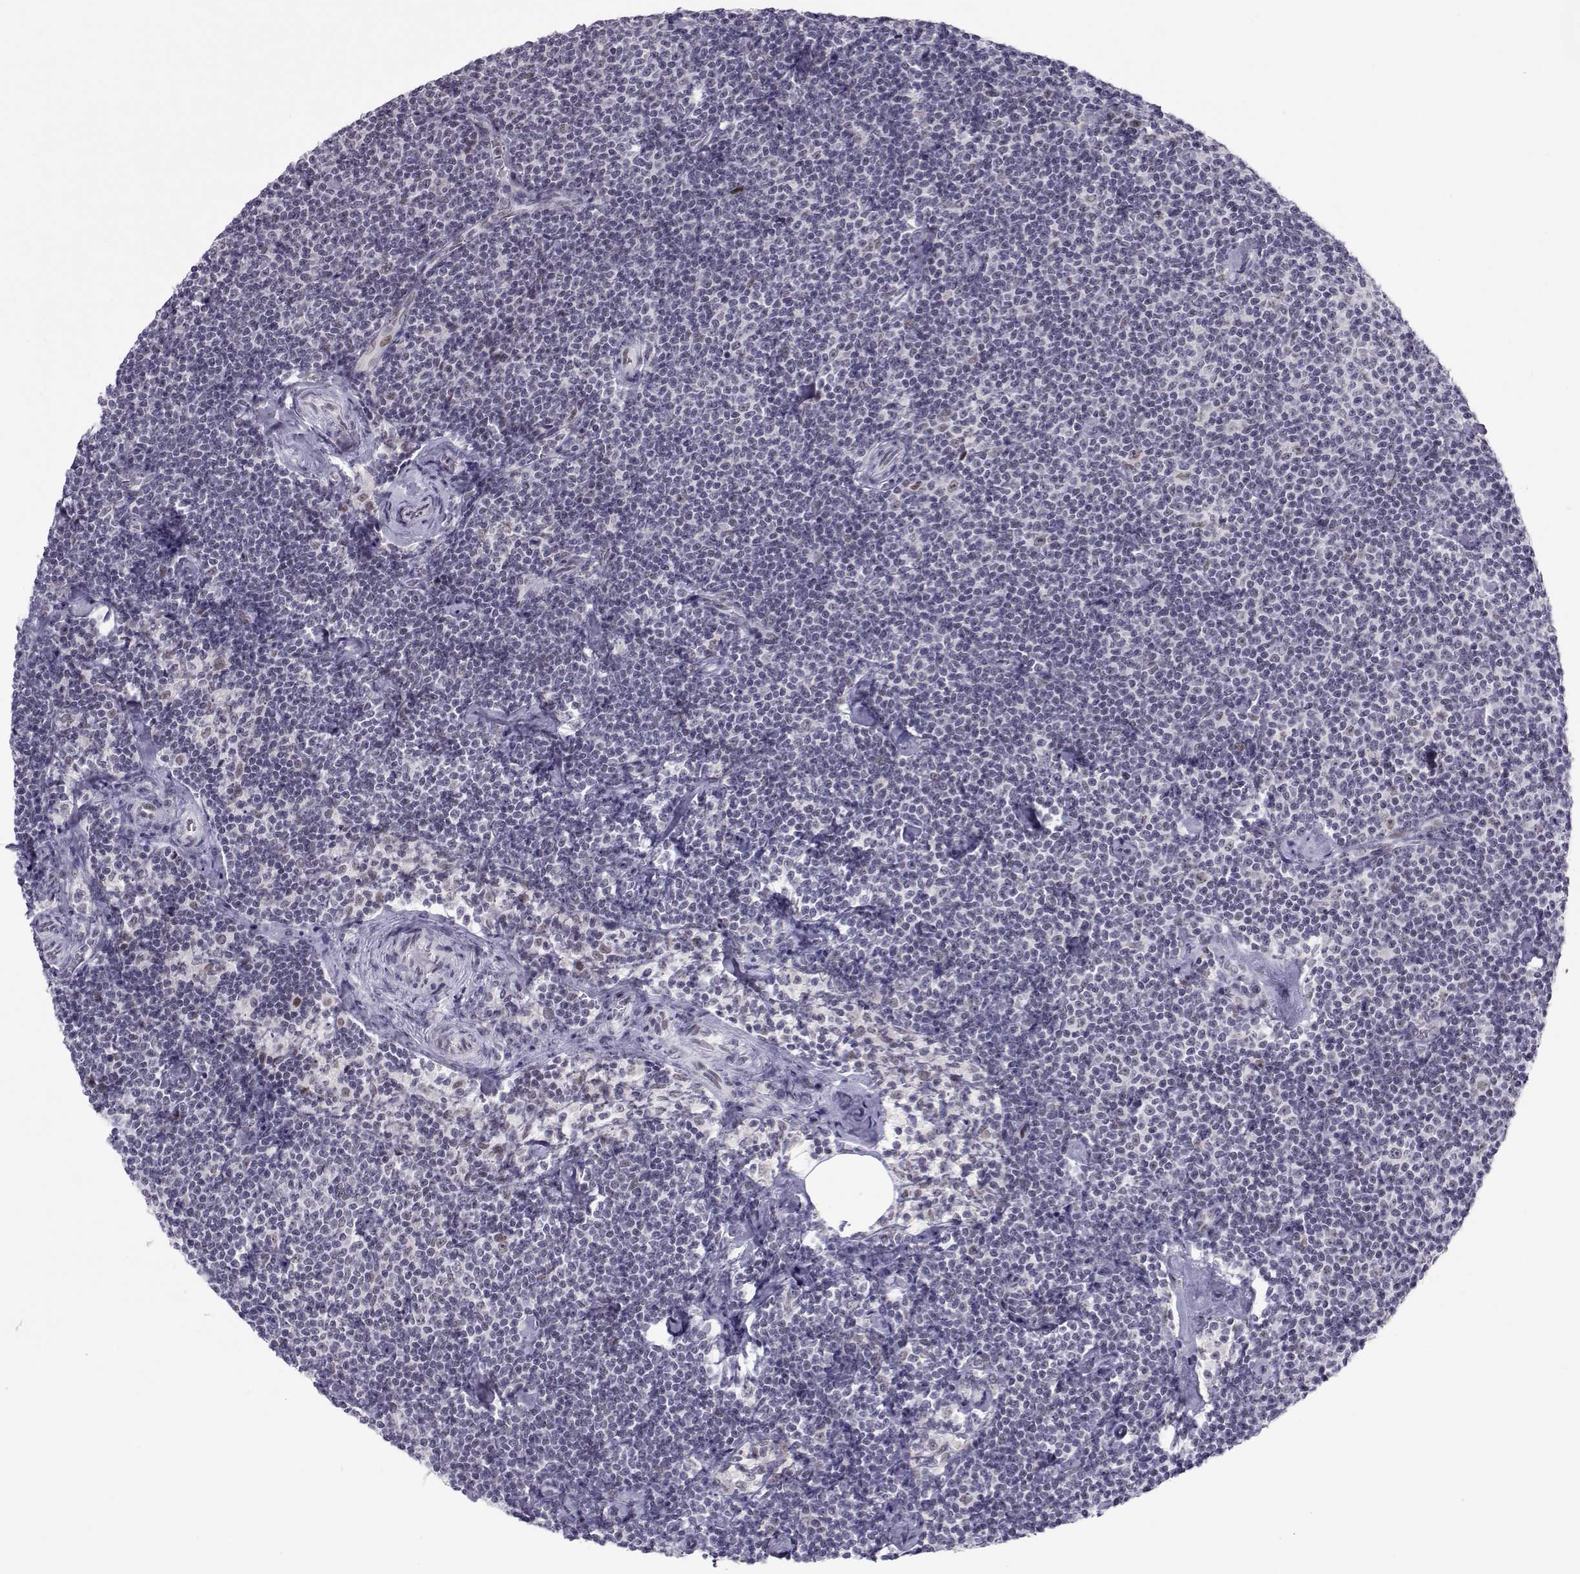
{"staining": {"intensity": "negative", "quantity": "none", "location": "none"}, "tissue": "lymphoma", "cell_type": "Tumor cells", "image_type": "cancer", "snomed": [{"axis": "morphology", "description": "Malignant lymphoma, non-Hodgkin's type, Low grade"}, {"axis": "topography", "description": "Lymph node"}], "caption": "This photomicrograph is of malignant lymphoma, non-Hodgkin's type (low-grade) stained with immunohistochemistry to label a protein in brown with the nuclei are counter-stained blue. There is no positivity in tumor cells.", "gene": "SIX6", "patient": {"sex": "male", "age": 81}}